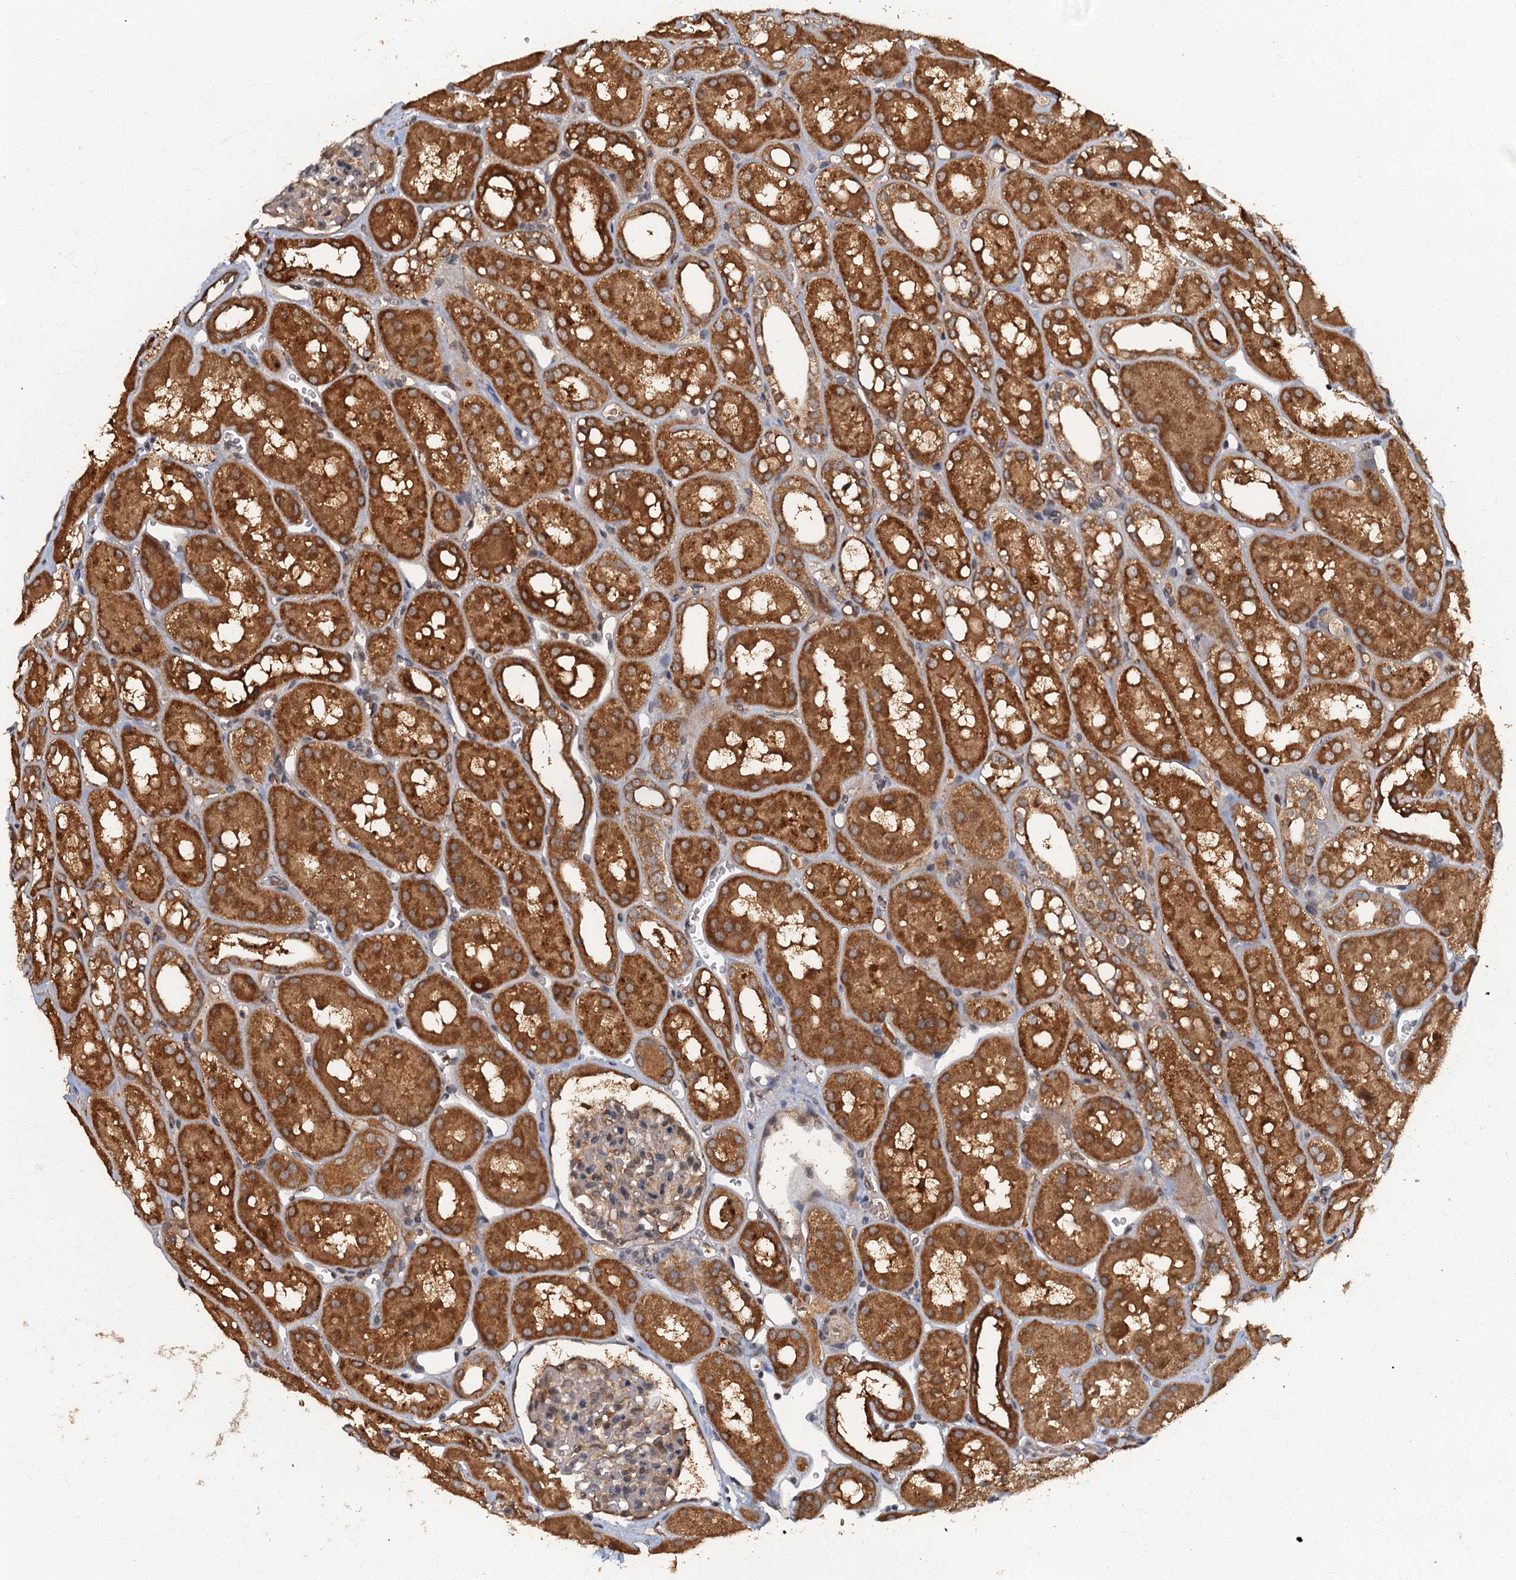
{"staining": {"intensity": "moderate", "quantity": "<25%", "location": "cytoplasmic/membranous"}, "tissue": "kidney", "cell_type": "Cells in glomeruli", "image_type": "normal", "snomed": [{"axis": "morphology", "description": "Normal tissue, NOS"}, {"axis": "topography", "description": "Kidney"}], "caption": "Kidney stained for a protein demonstrates moderate cytoplasmic/membranous positivity in cells in glomeruli. The staining was performed using DAB (3,3'-diaminobenzidine) to visualize the protein expression in brown, while the nuclei were stained in blue with hematoxylin (Magnification: 20x).", "gene": "WDCP", "patient": {"sex": "male", "age": 16}}